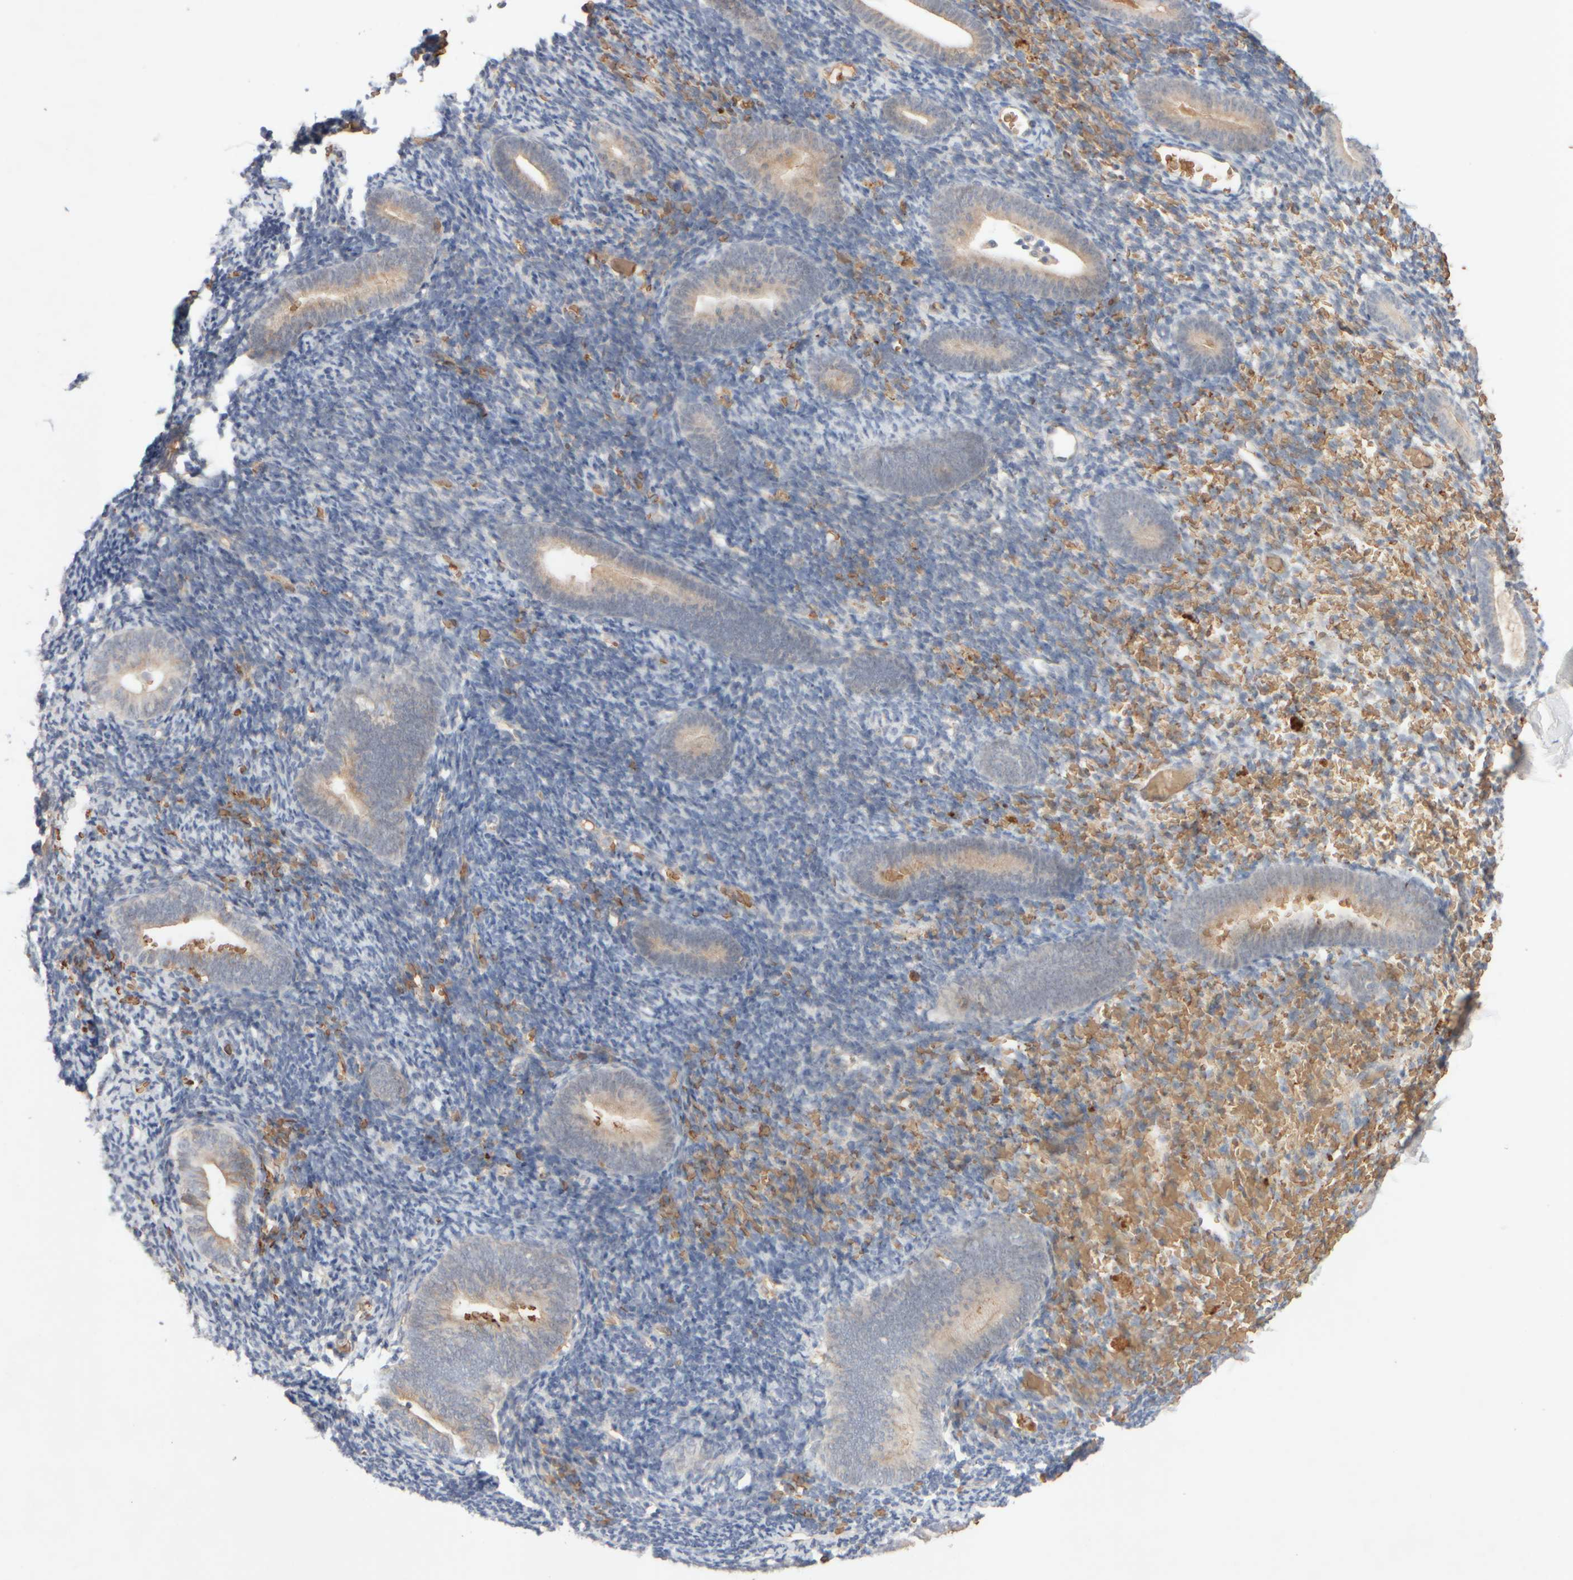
{"staining": {"intensity": "negative", "quantity": "none", "location": "none"}, "tissue": "endometrium", "cell_type": "Cells in endometrial stroma", "image_type": "normal", "snomed": [{"axis": "morphology", "description": "Normal tissue, NOS"}, {"axis": "topography", "description": "Endometrium"}], "caption": "DAB (3,3'-diaminobenzidine) immunohistochemical staining of normal endometrium exhibits no significant expression in cells in endometrial stroma.", "gene": "MST1", "patient": {"sex": "female", "age": 51}}